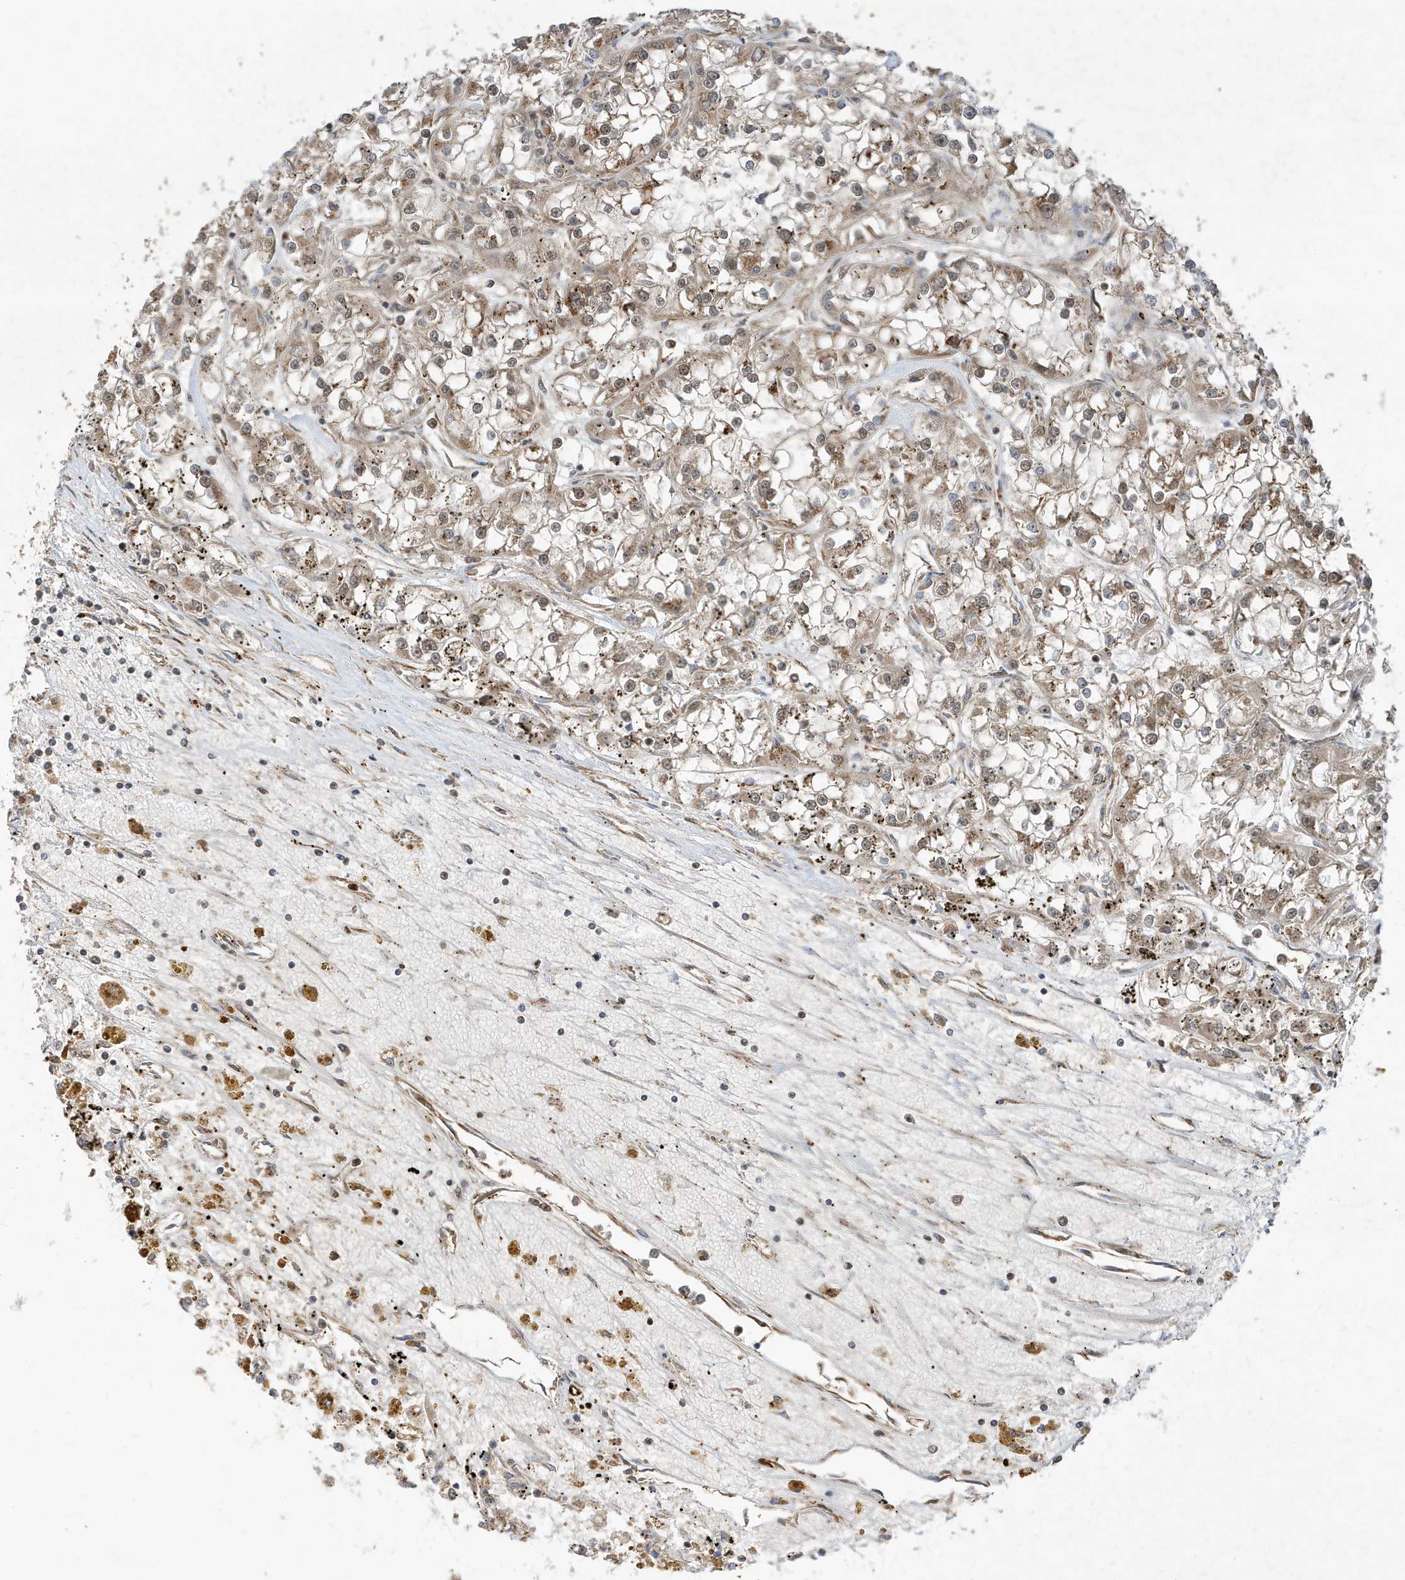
{"staining": {"intensity": "weak", "quantity": "25%-75%", "location": "cytoplasmic/membranous"}, "tissue": "renal cancer", "cell_type": "Tumor cells", "image_type": "cancer", "snomed": [{"axis": "morphology", "description": "Adenocarcinoma, NOS"}, {"axis": "topography", "description": "Kidney"}], "caption": "Immunohistochemistry (IHC) histopathology image of renal cancer stained for a protein (brown), which displays low levels of weak cytoplasmic/membranous staining in approximately 25%-75% of tumor cells.", "gene": "MAST3", "patient": {"sex": "female", "age": 52}}